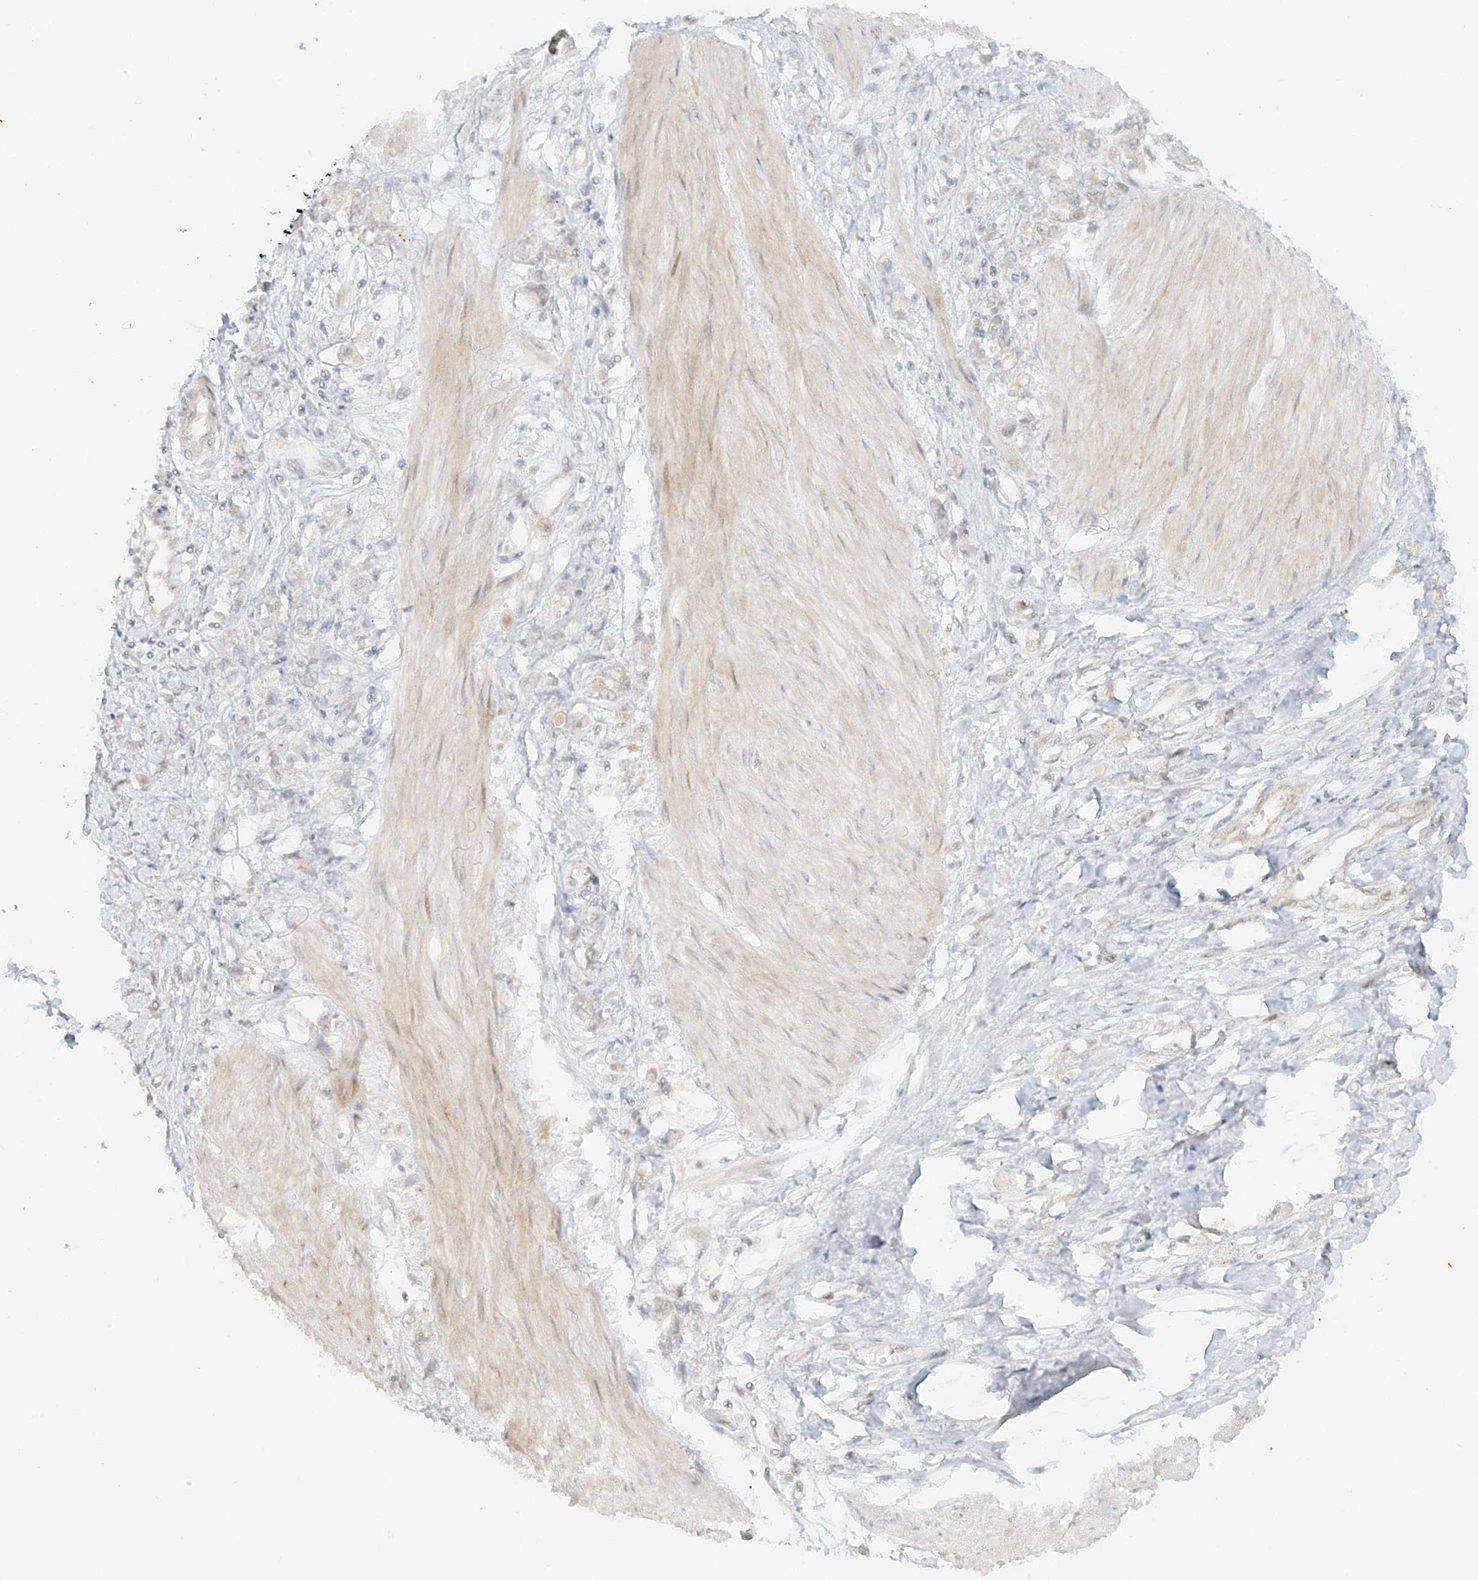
{"staining": {"intensity": "negative", "quantity": "none", "location": "none"}, "tissue": "stomach cancer", "cell_type": "Tumor cells", "image_type": "cancer", "snomed": [{"axis": "morphology", "description": "Adenocarcinoma, NOS"}, {"axis": "topography", "description": "Stomach"}], "caption": "A photomicrograph of human stomach cancer is negative for staining in tumor cells.", "gene": "MIPEP", "patient": {"sex": "female", "age": 76}}